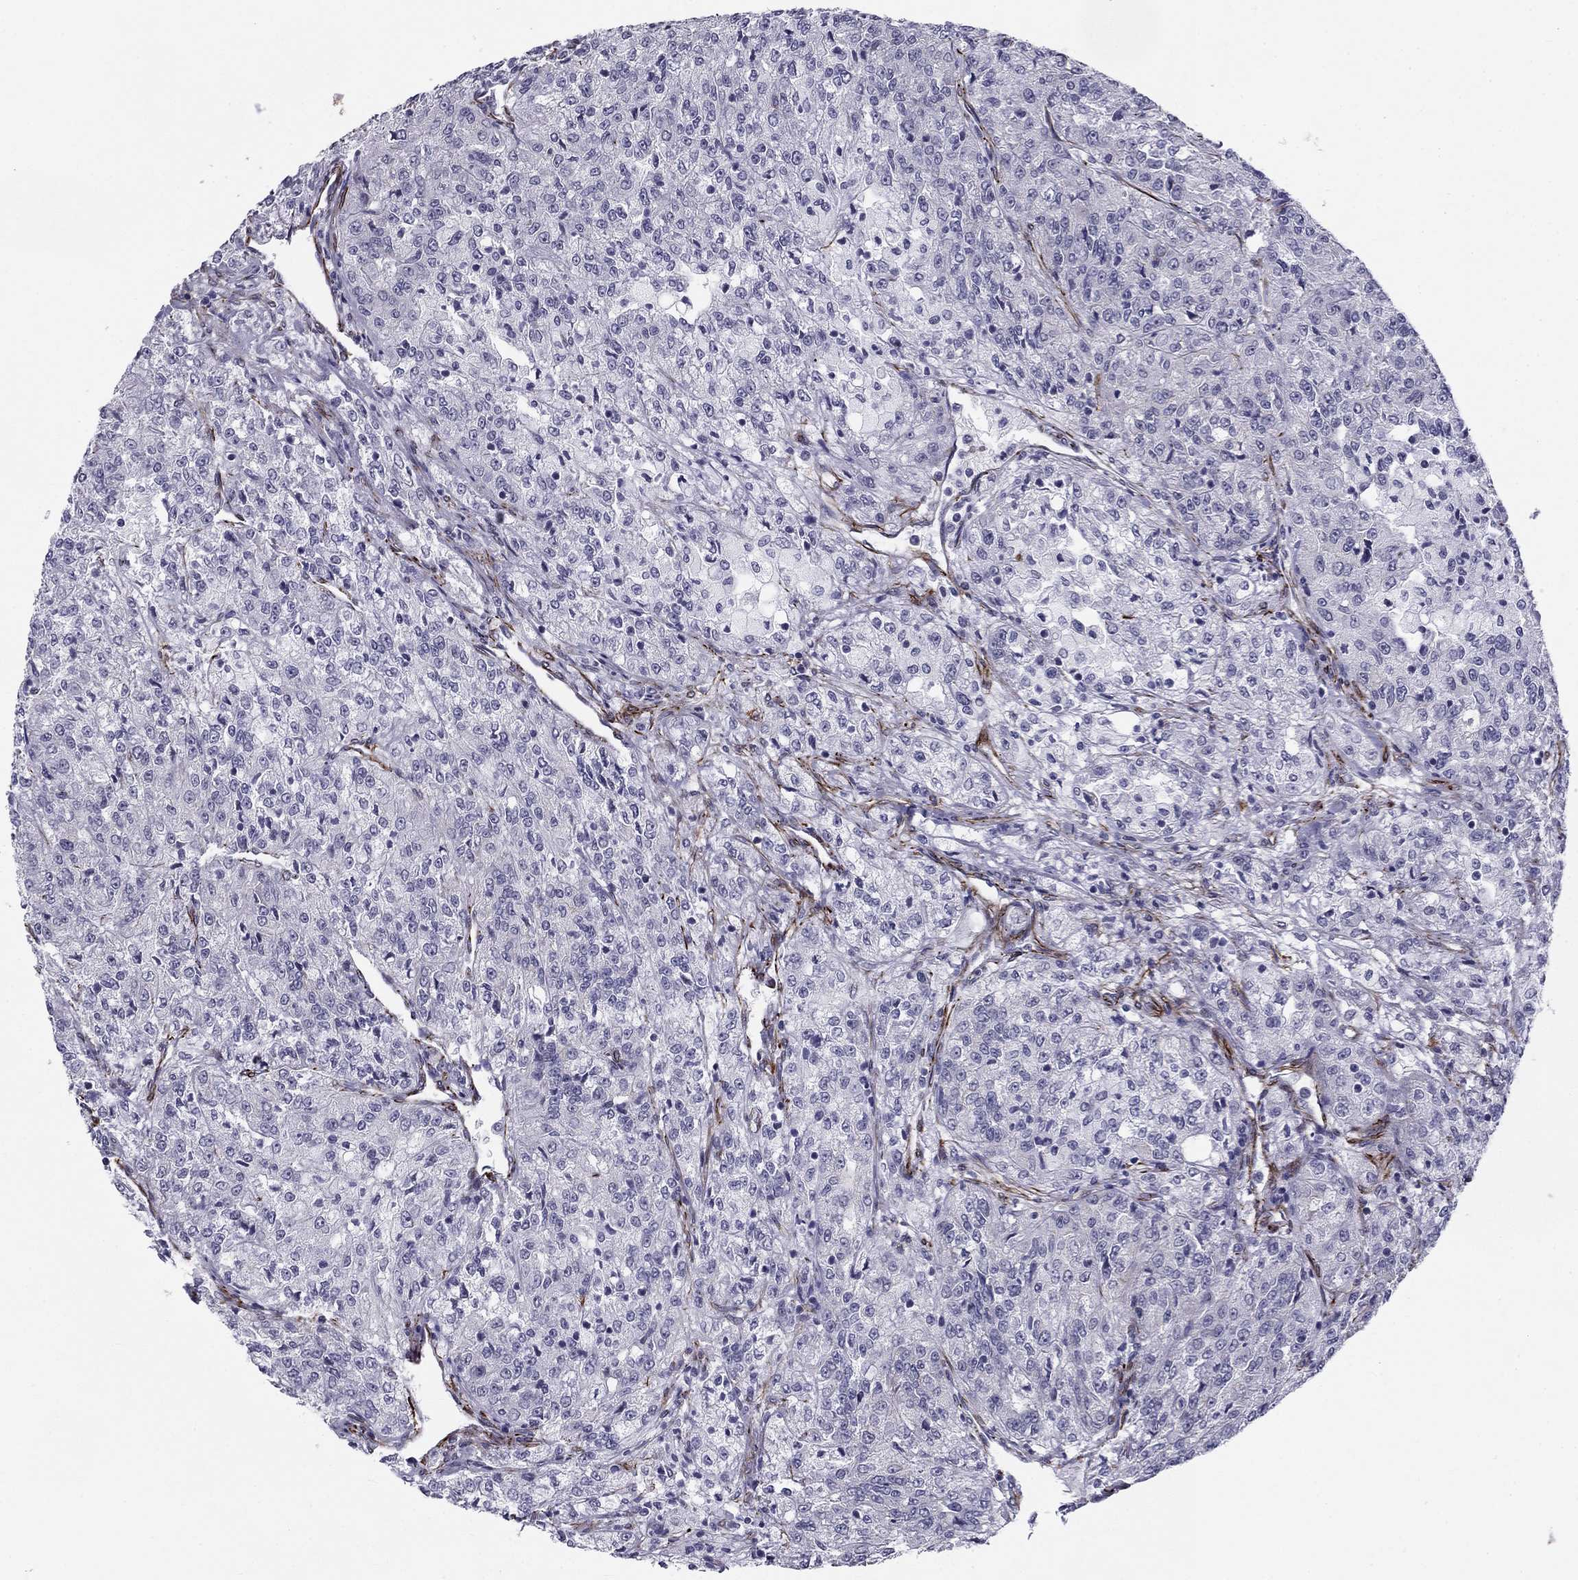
{"staining": {"intensity": "negative", "quantity": "none", "location": "none"}, "tissue": "renal cancer", "cell_type": "Tumor cells", "image_type": "cancer", "snomed": [{"axis": "morphology", "description": "Adenocarcinoma, NOS"}, {"axis": "topography", "description": "Kidney"}], "caption": "The histopathology image exhibits no staining of tumor cells in adenocarcinoma (renal).", "gene": "ANKS4B", "patient": {"sex": "female", "age": 63}}